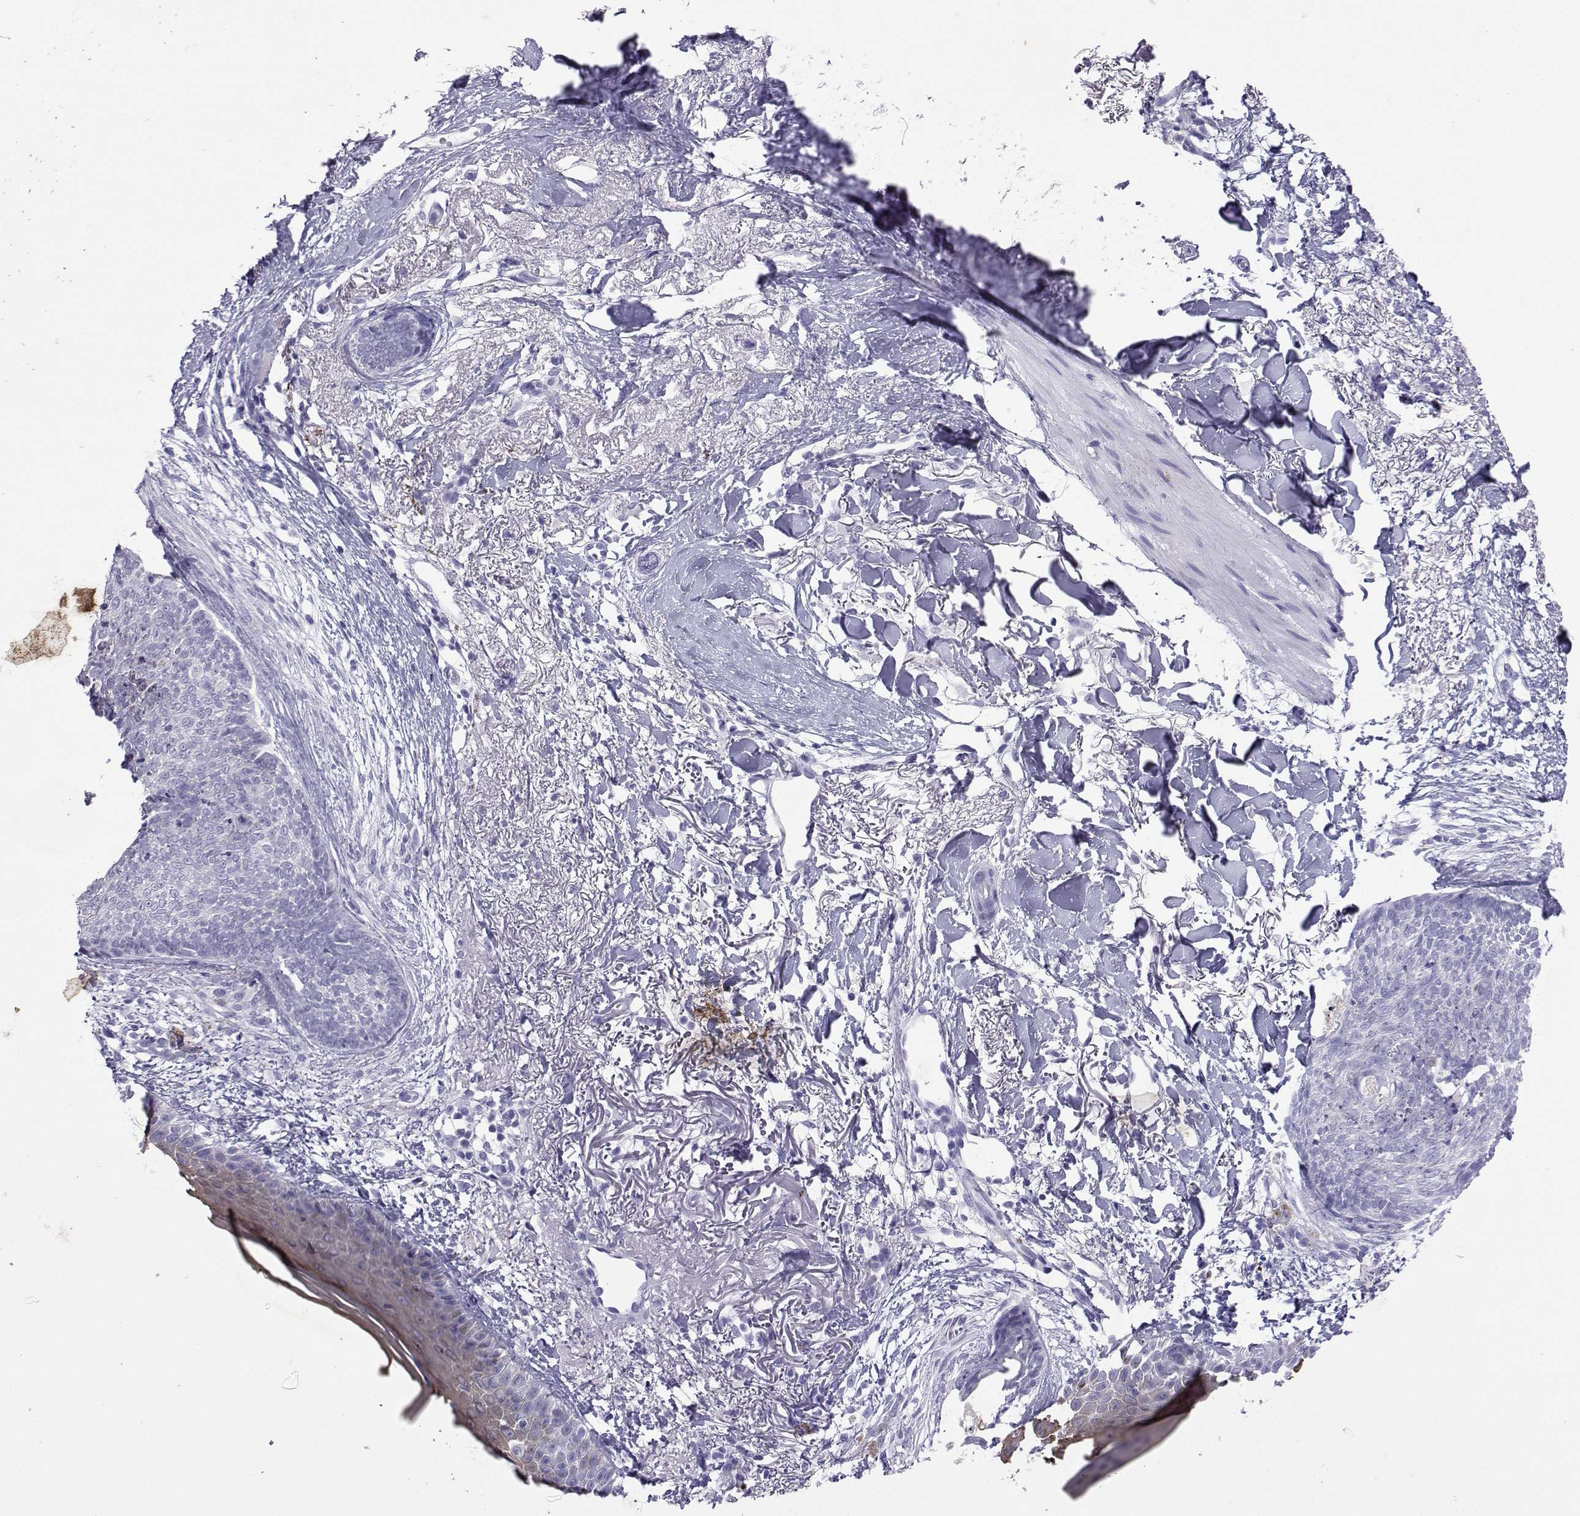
{"staining": {"intensity": "negative", "quantity": "none", "location": "none"}, "tissue": "skin cancer", "cell_type": "Tumor cells", "image_type": "cancer", "snomed": [{"axis": "morphology", "description": "Normal tissue, NOS"}, {"axis": "morphology", "description": "Basal cell carcinoma"}, {"axis": "topography", "description": "Skin"}], "caption": "DAB (3,3'-diaminobenzidine) immunohistochemical staining of basal cell carcinoma (skin) exhibits no significant positivity in tumor cells. The staining was performed using DAB to visualize the protein expression in brown, while the nuclei were stained in blue with hematoxylin (Magnification: 20x).", "gene": "LORICRIN", "patient": {"sex": "male", "age": 84}}